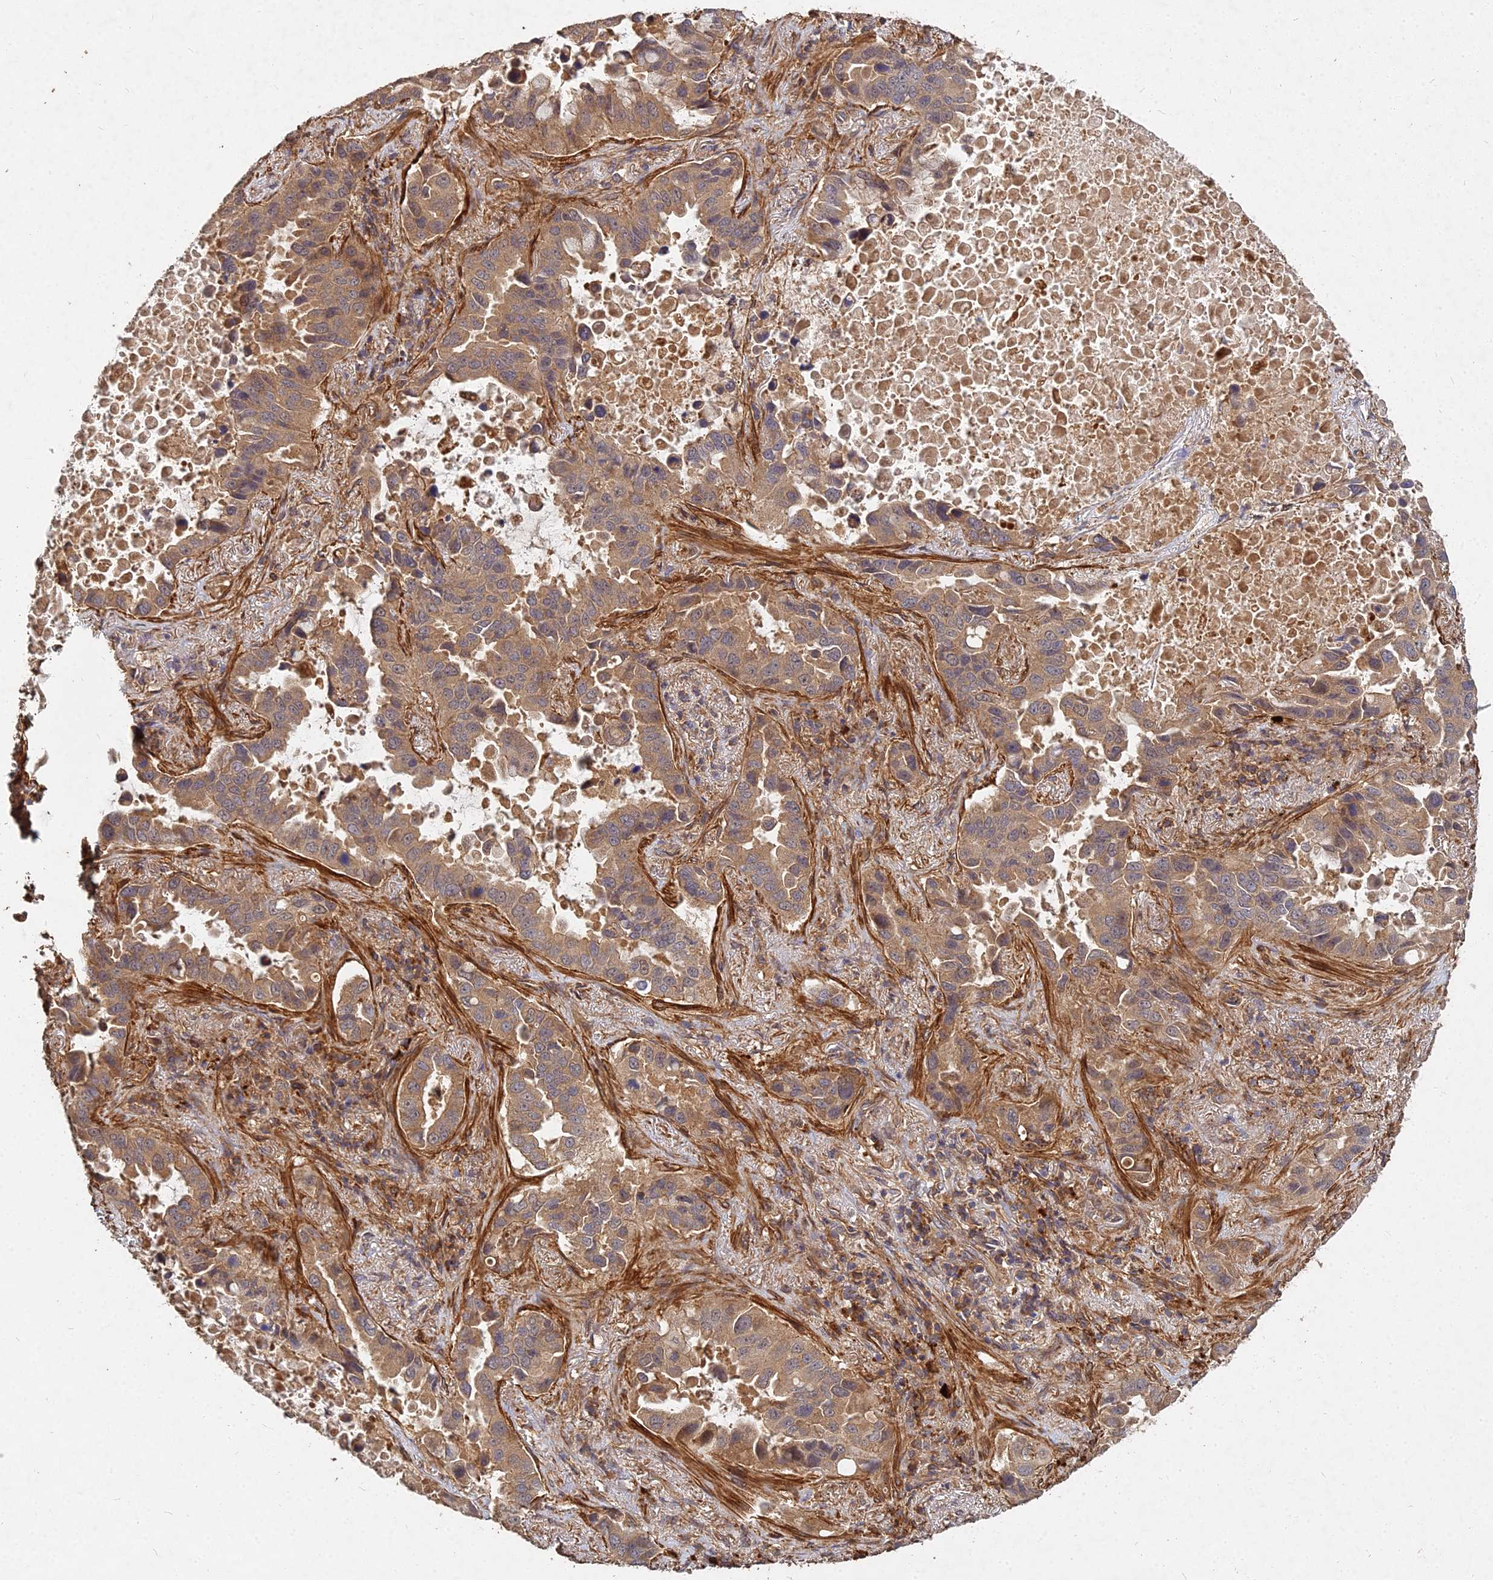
{"staining": {"intensity": "moderate", "quantity": ">75%", "location": "cytoplasmic/membranous"}, "tissue": "lung cancer", "cell_type": "Tumor cells", "image_type": "cancer", "snomed": [{"axis": "morphology", "description": "Adenocarcinoma, NOS"}, {"axis": "topography", "description": "Lung"}], "caption": "Tumor cells show medium levels of moderate cytoplasmic/membranous staining in approximately >75% of cells in human lung cancer (adenocarcinoma). Using DAB (3,3'-diaminobenzidine) (brown) and hematoxylin (blue) stains, captured at high magnification using brightfield microscopy.", "gene": "UBE2W", "patient": {"sex": "male", "age": 64}}